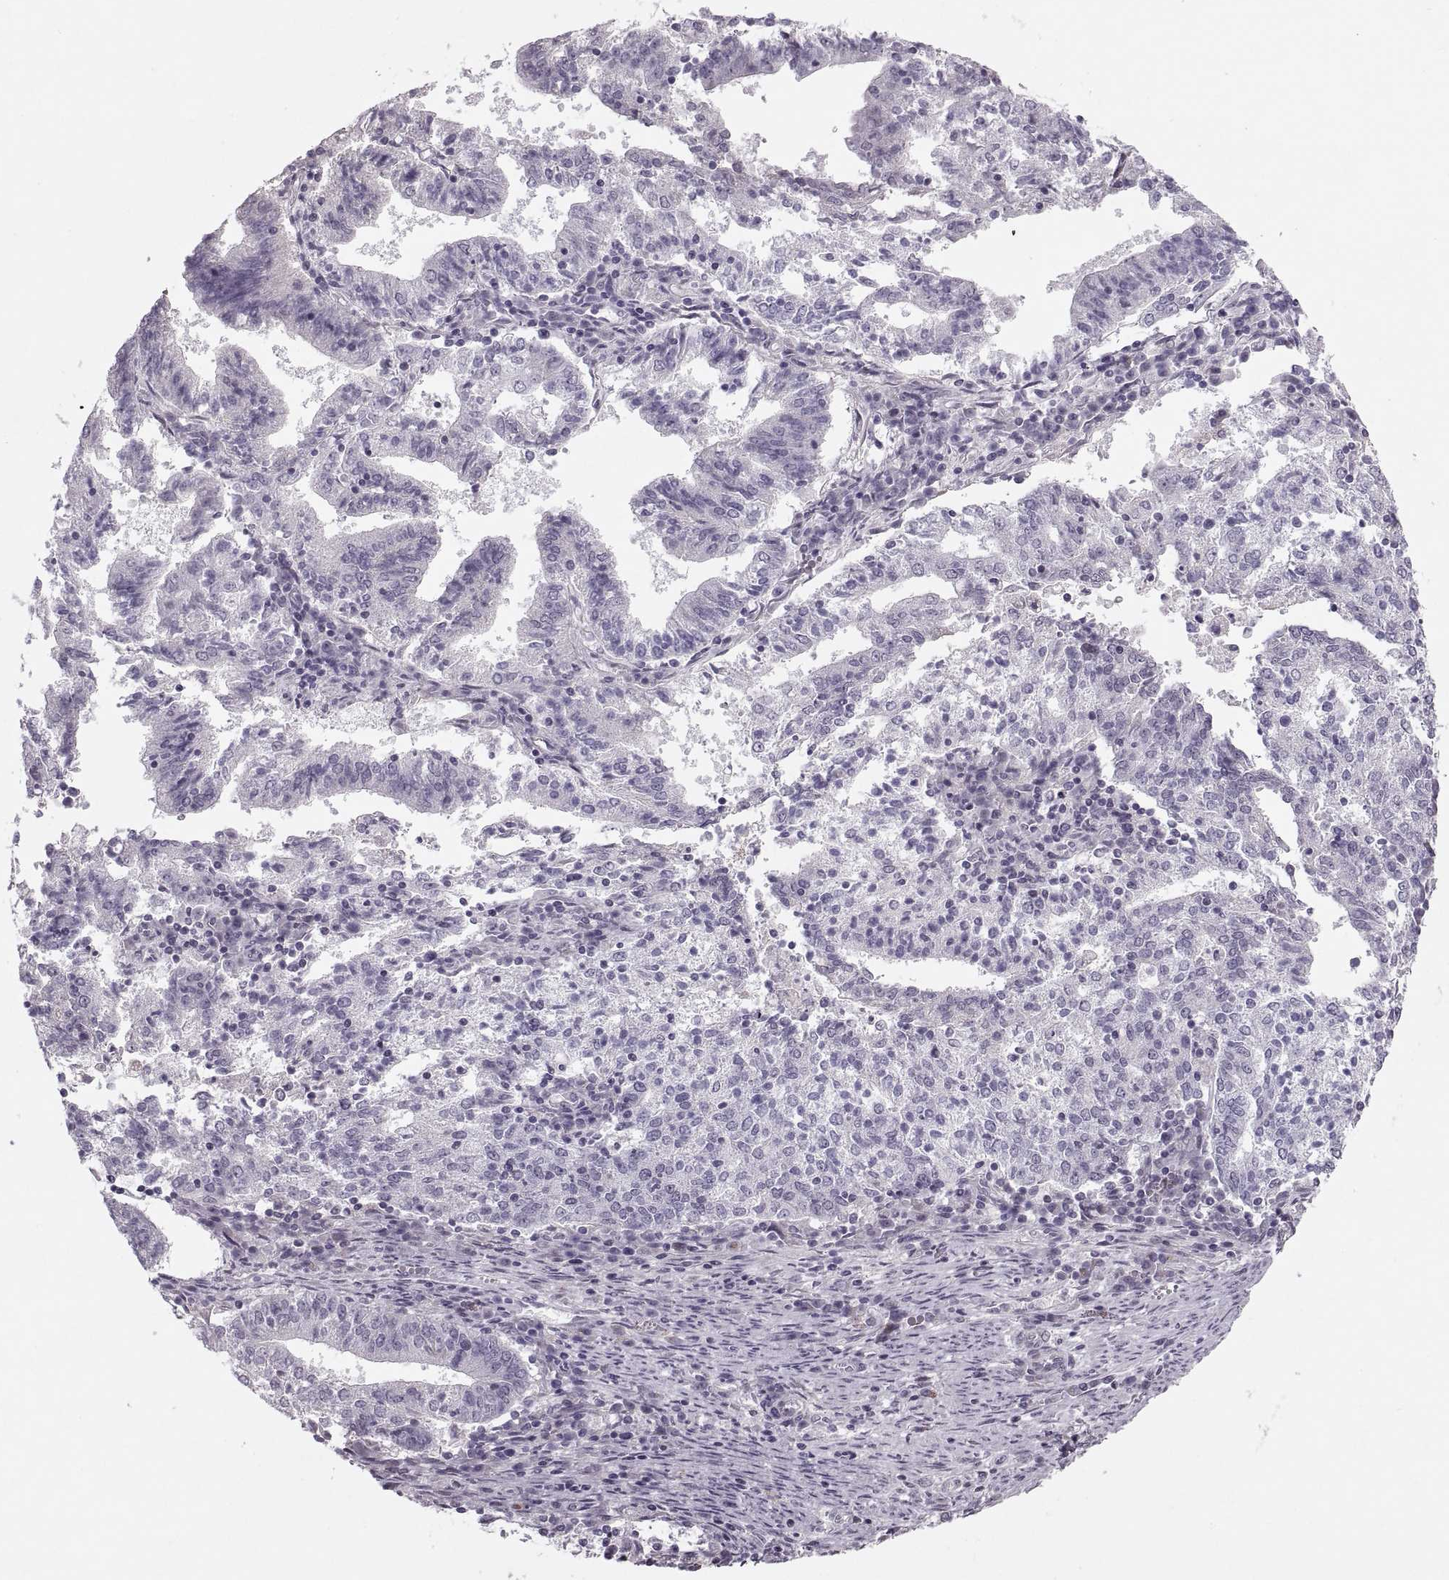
{"staining": {"intensity": "negative", "quantity": "none", "location": "none"}, "tissue": "endometrial cancer", "cell_type": "Tumor cells", "image_type": "cancer", "snomed": [{"axis": "morphology", "description": "Adenocarcinoma, NOS"}, {"axis": "topography", "description": "Endometrium"}], "caption": "High magnification brightfield microscopy of endometrial cancer (adenocarcinoma) stained with DAB (brown) and counterstained with hematoxylin (blue): tumor cells show no significant staining.", "gene": "PRSS37", "patient": {"sex": "female", "age": 82}}